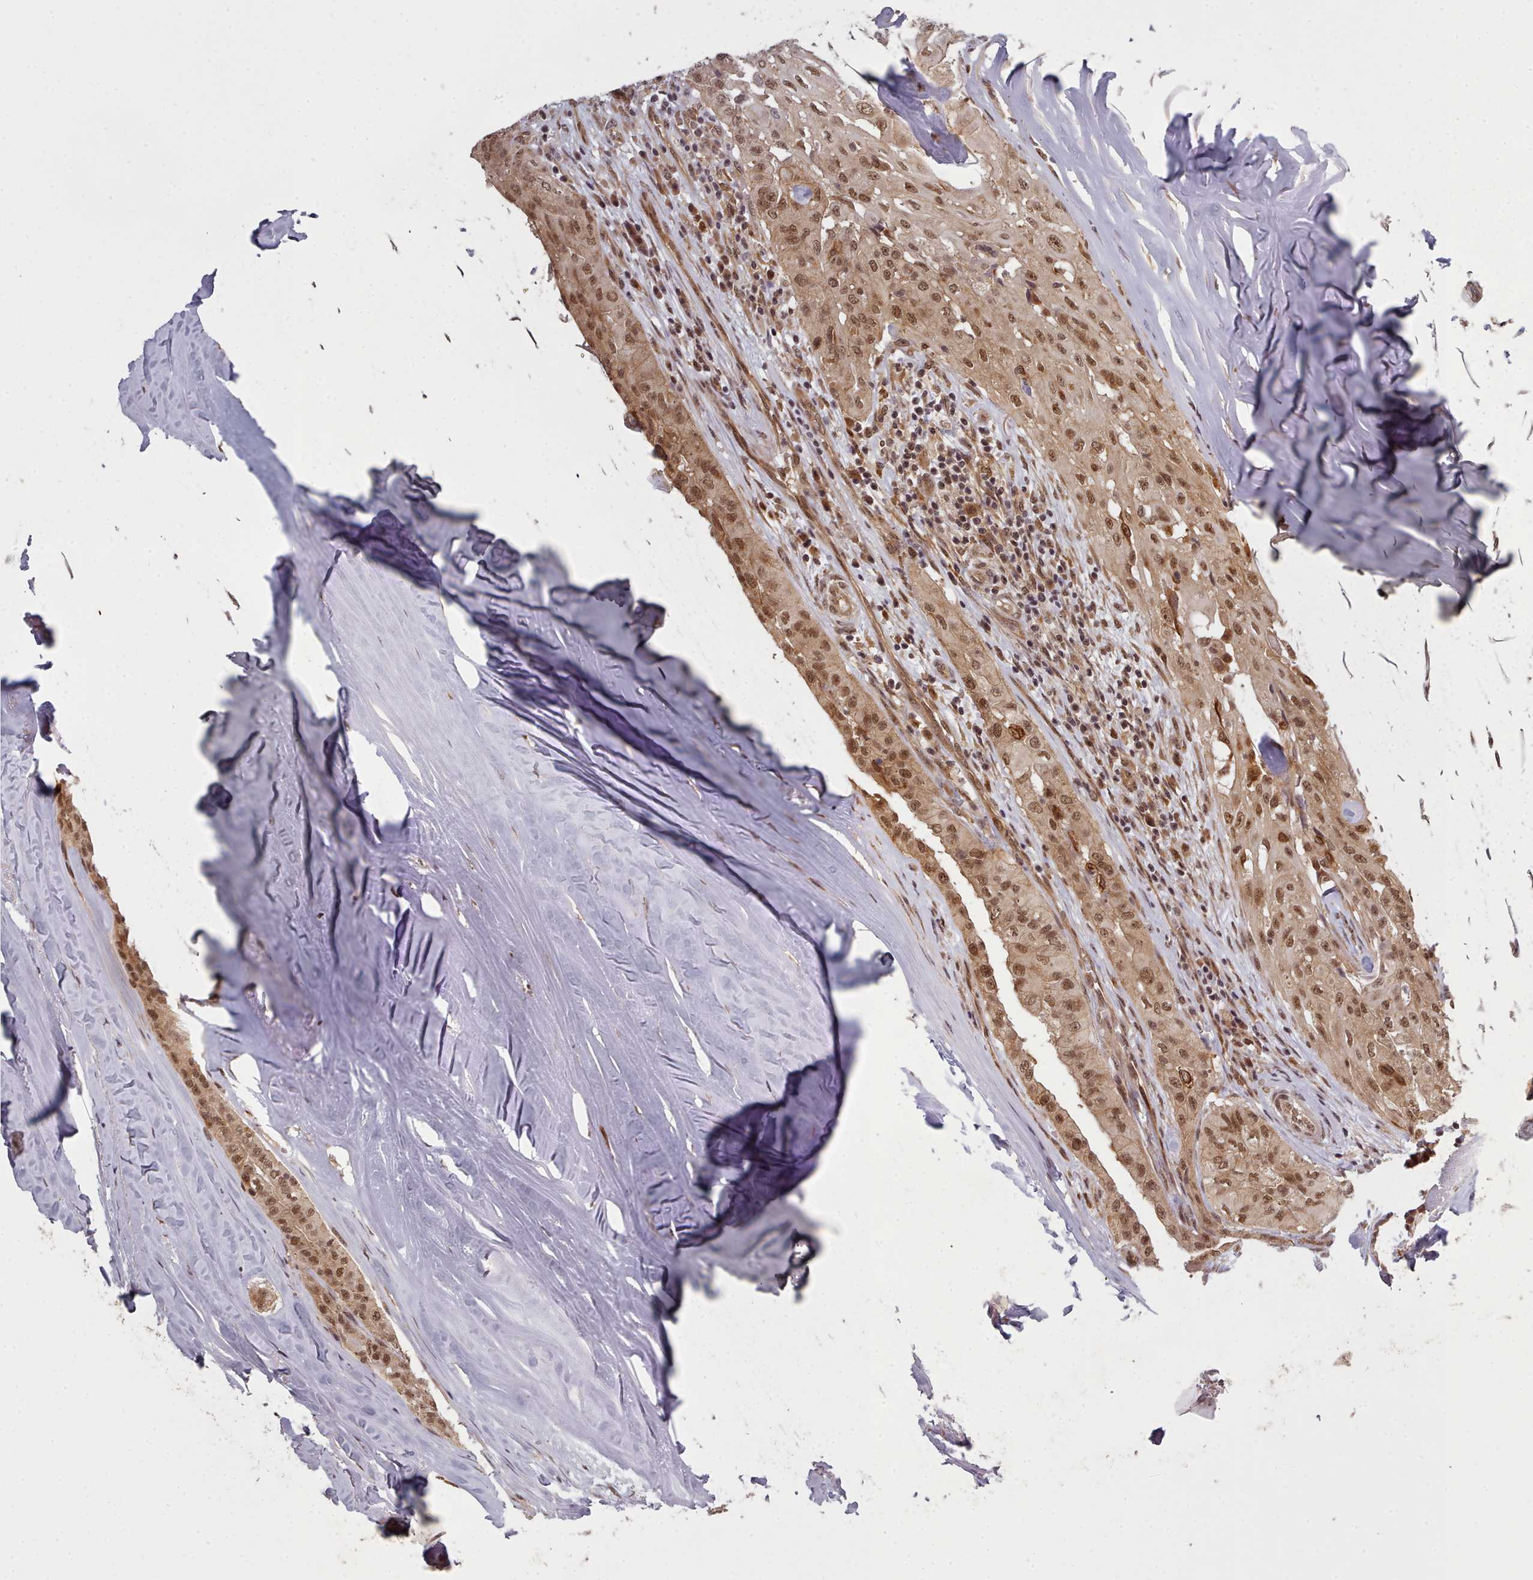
{"staining": {"intensity": "moderate", "quantity": ">75%", "location": "cytoplasmic/membranous,nuclear"}, "tissue": "thyroid cancer", "cell_type": "Tumor cells", "image_type": "cancer", "snomed": [{"axis": "morphology", "description": "Papillary adenocarcinoma, NOS"}, {"axis": "topography", "description": "Thyroid gland"}], "caption": "Papillary adenocarcinoma (thyroid) was stained to show a protein in brown. There is medium levels of moderate cytoplasmic/membranous and nuclear positivity in approximately >75% of tumor cells.", "gene": "DHX8", "patient": {"sex": "female", "age": 59}}